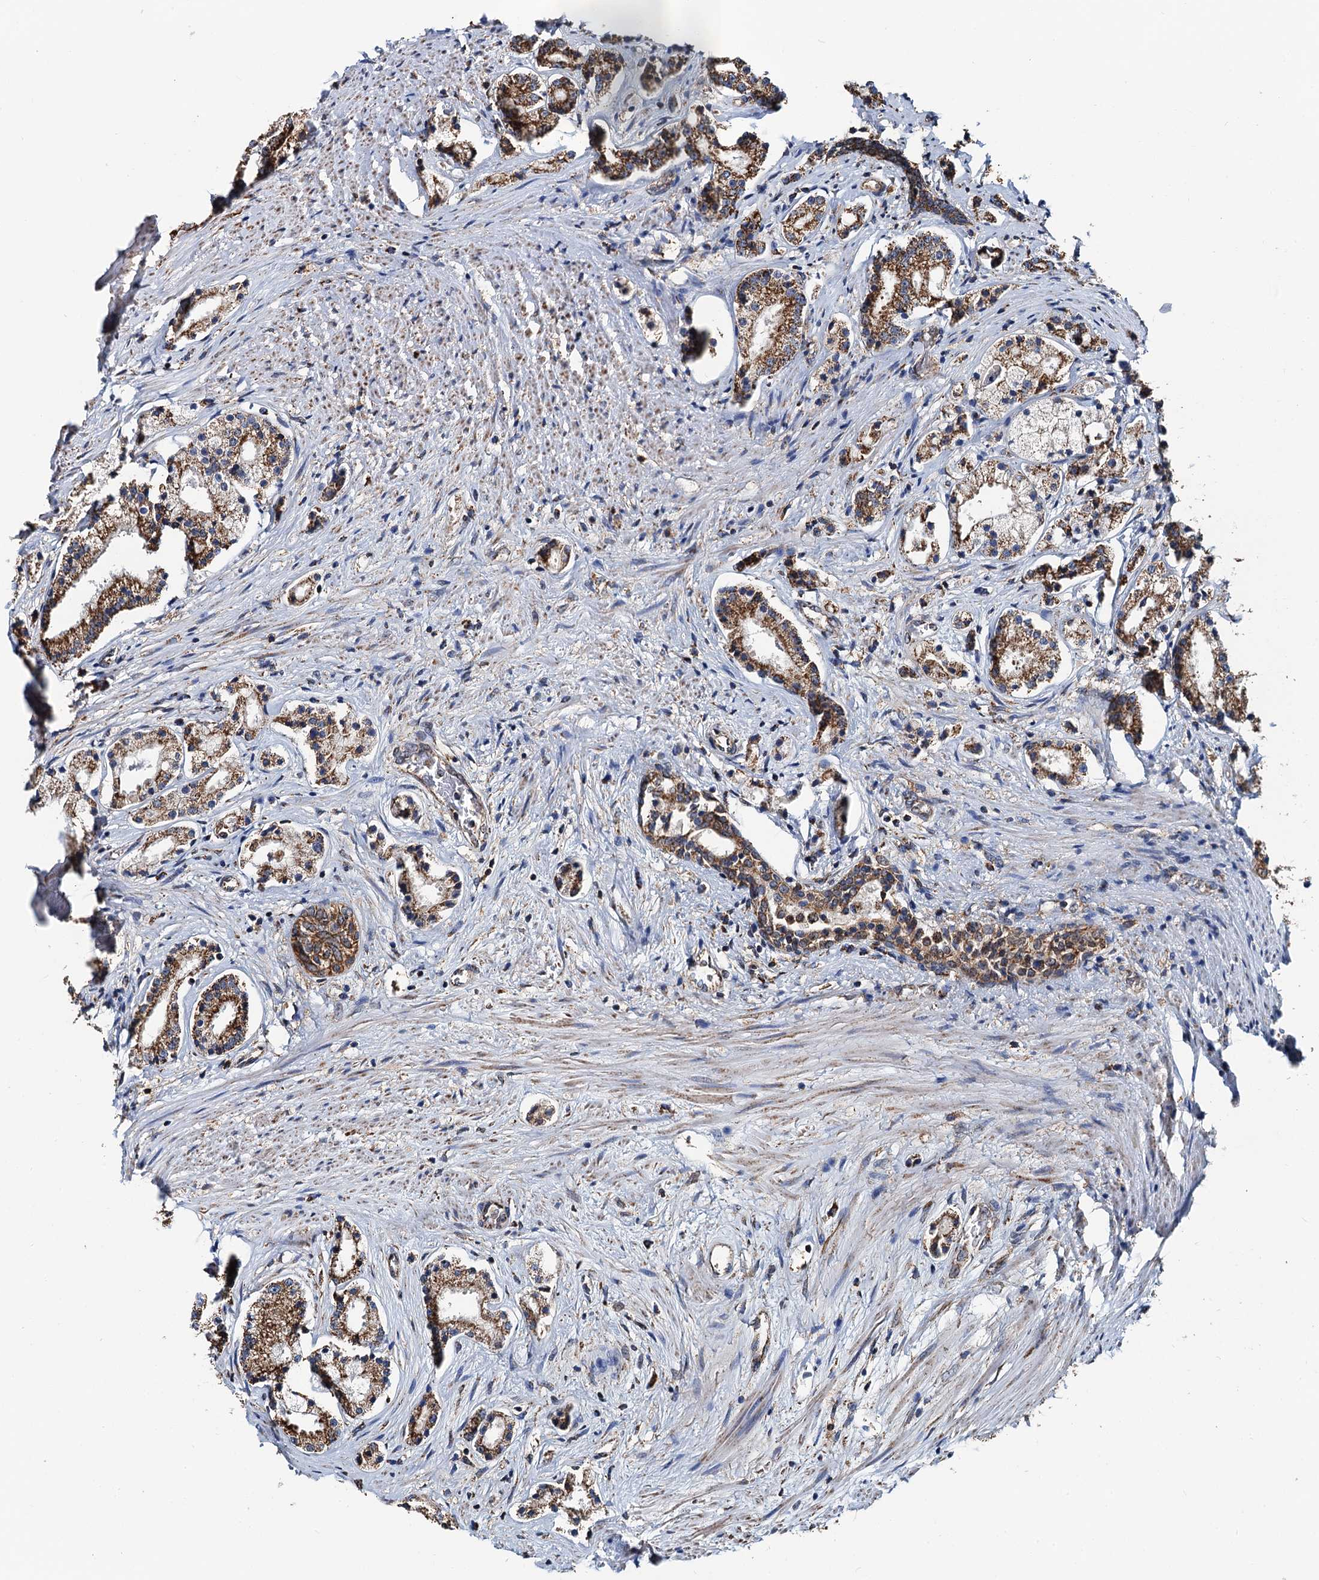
{"staining": {"intensity": "moderate", "quantity": ">75%", "location": "cytoplasmic/membranous"}, "tissue": "prostate cancer", "cell_type": "Tumor cells", "image_type": "cancer", "snomed": [{"axis": "morphology", "description": "Adenocarcinoma, High grade"}, {"axis": "topography", "description": "Prostate"}], "caption": "A medium amount of moderate cytoplasmic/membranous staining is present in about >75% of tumor cells in prostate cancer (adenocarcinoma (high-grade)) tissue. (brown staining indicates protein expression, while blue staining denotes nuclei).", "gene": "AAGAB", "patient": {"sex": "male", "age": 69}}